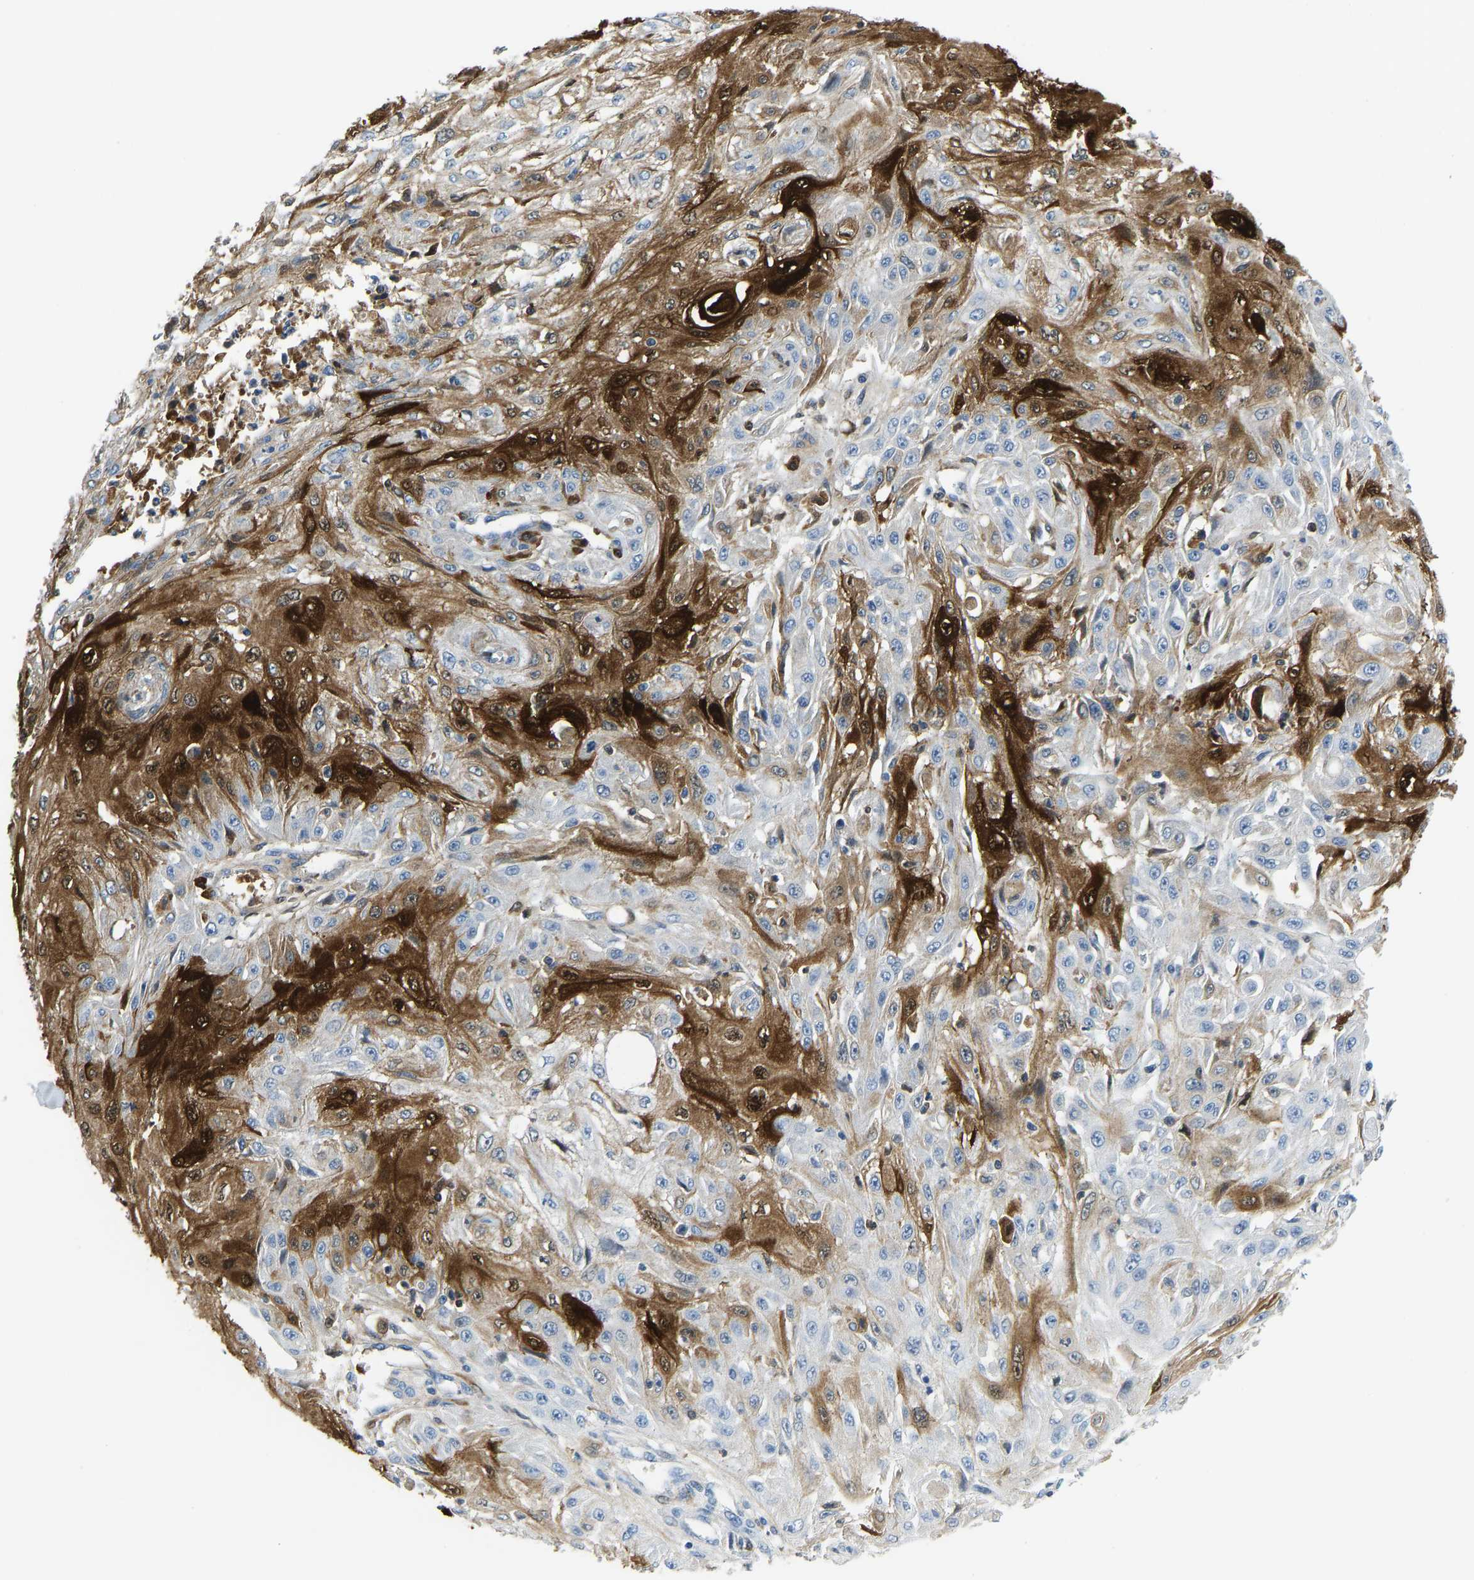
{"staining": {"intensity": "moderate", "quantity": "25%-75%", "location": "cytoplasmic/membranous,nuclear"}, "tissue": "skin cancer", "cell_type": "Tumor cells", "image_type": "cancer", "snomed": [{"axis": "morphology", "description": "Squamous cell carcinoma, NOS"}, {"axis": "topography", "description": "Skin"}], "caption": "Skin squamous cell carcinoma stained for a protein (brown) displays moderate cytoplasmic/membranous and nuclear positive expression in approximately 25%-75% of tumor cells.", "gene": "SERPINB3", "patient": {"sex": "male", "age": 75}}